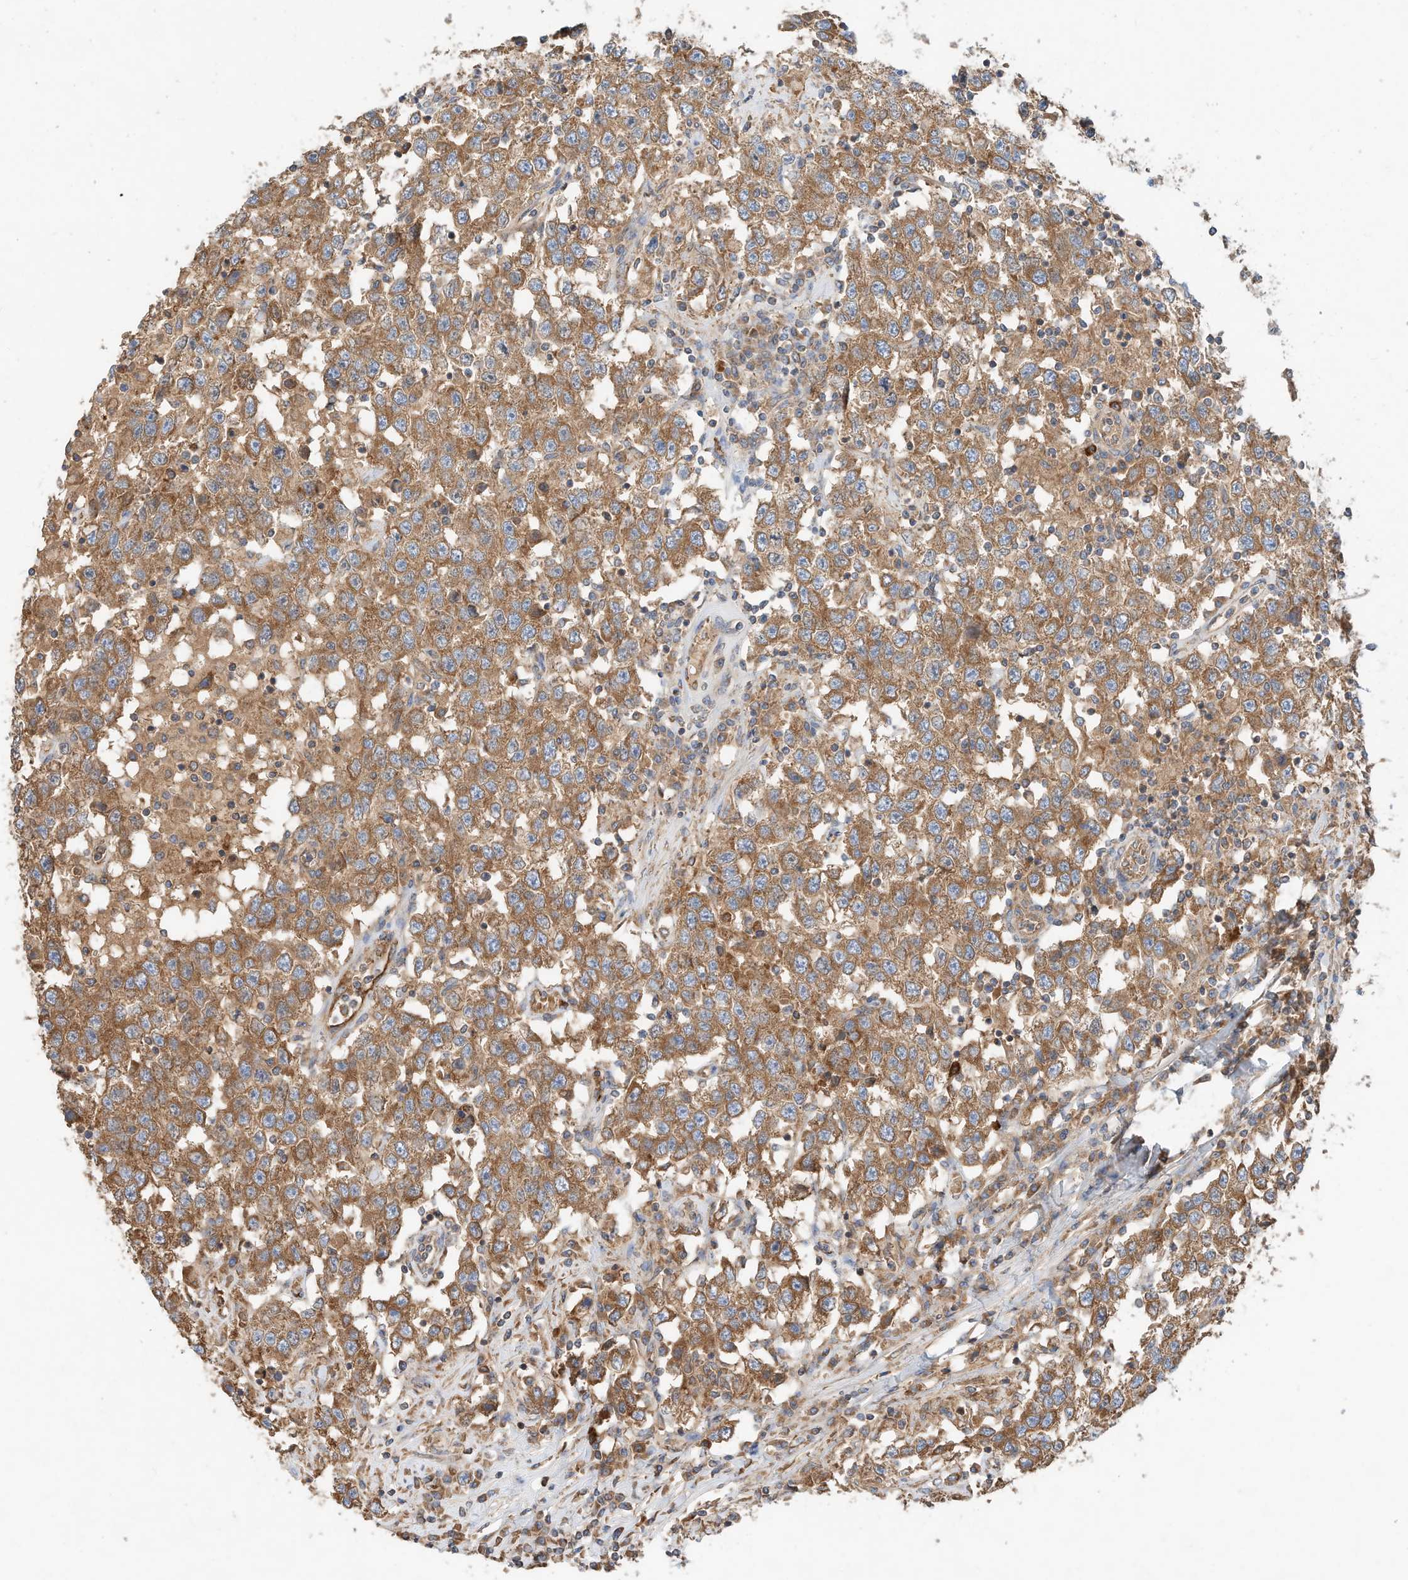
{"staining": {"intensity": "moderate", "quantity": ">75%", "location": "cytoplasmic/membranous"}, "tissue": "testis cancer", "cell_type": "Tumor cells", "image_type": "cancer", "snomed": [{"axis": "morphology", "description": "Seminoma, NOS"}, {"axis": "topography", "description": "Testis"}], "caption": "Testis seminoma stained for a protein demonstrates moderate cytoplasmic/membranous positivity in tumor cells.", "gene": "CPAMD8", "patient": {"sex": "male", "age": 41}}